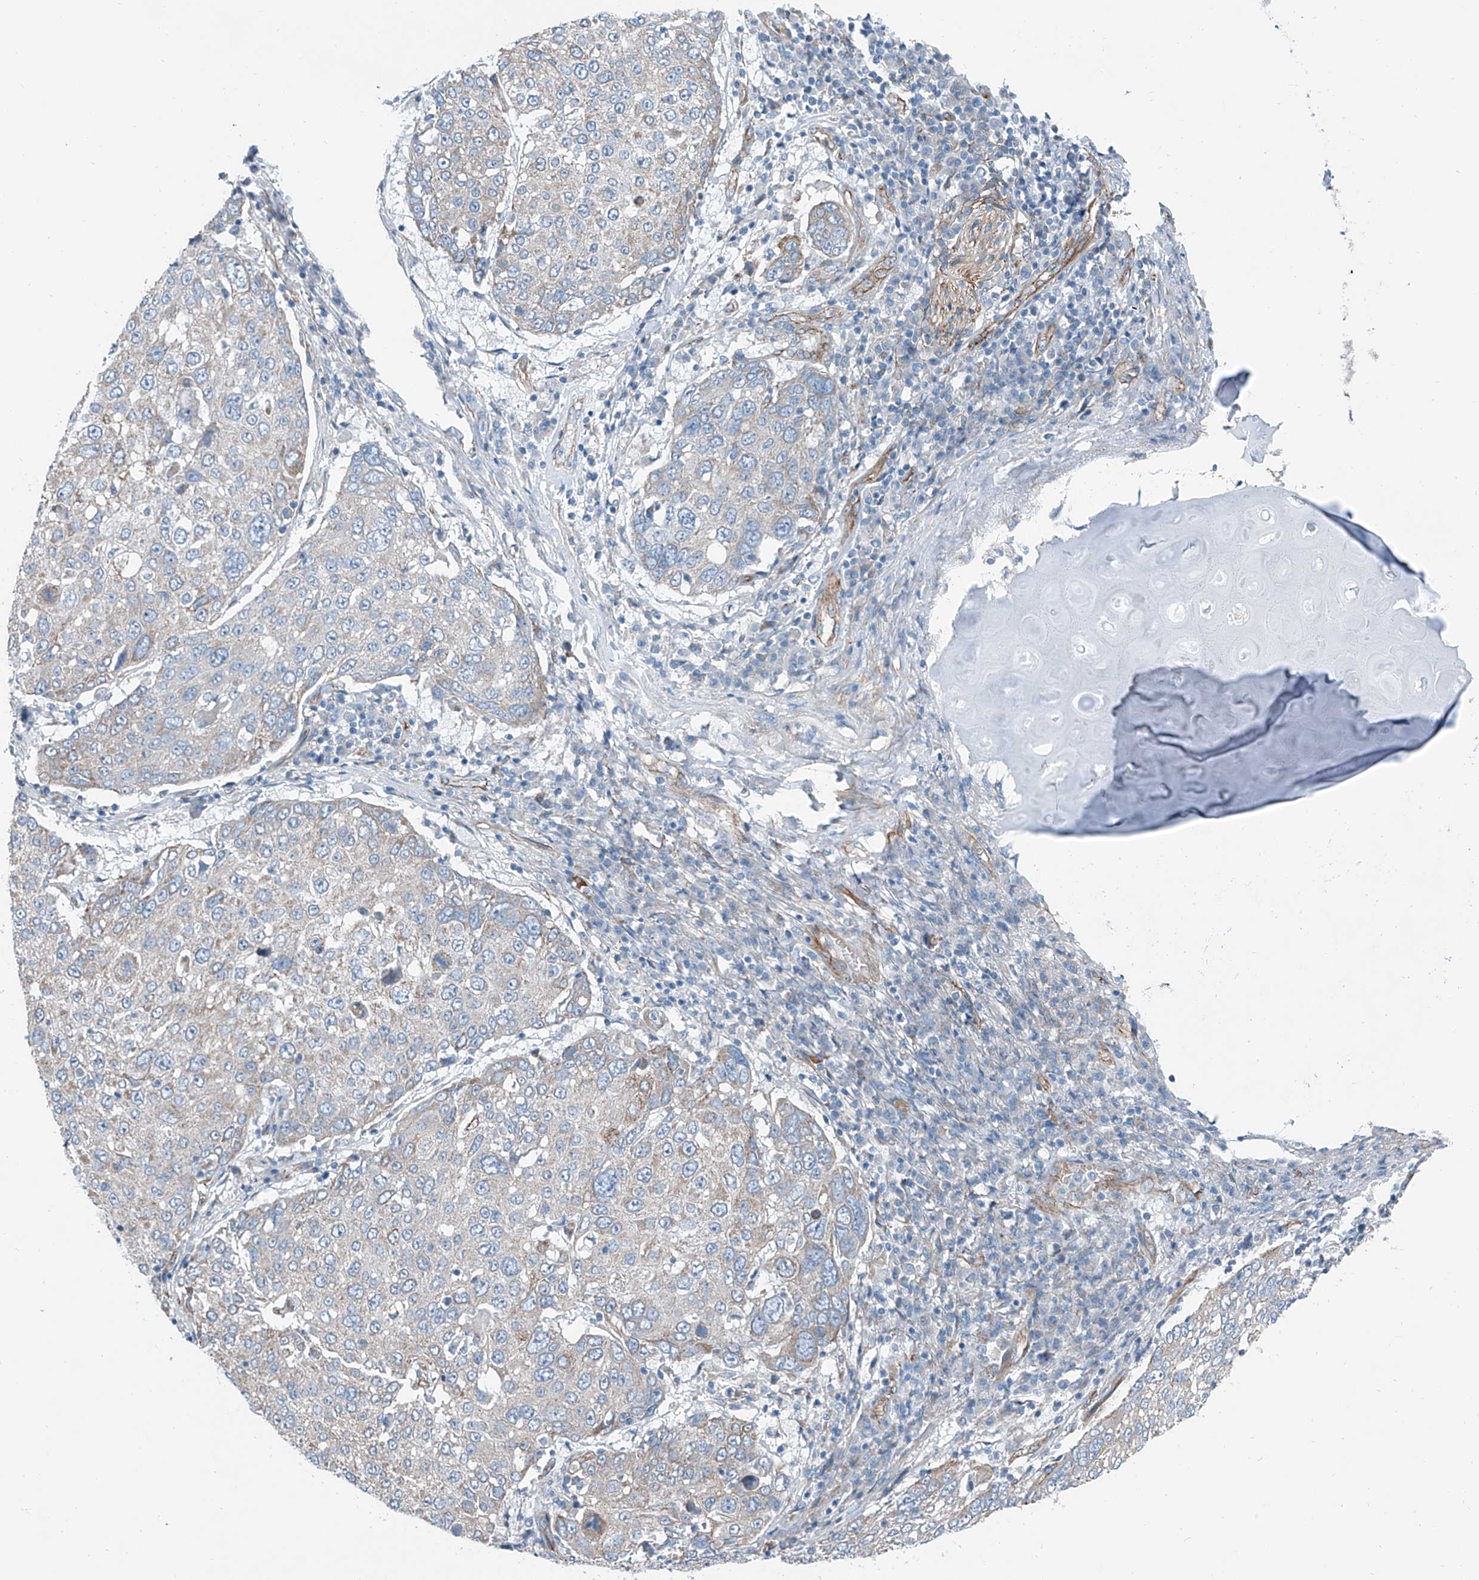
{"staining": {"intensity": "negative", "quantity": "none", "location": "none"}, "tissue": "lung cancer", "cell_type": "Tumor cells", "image_type": "cancer", "snomed": [{"axis": "morphology", "description": "Squamous cell carcinoma, NOS"}, {"axis": "topography", "description": "Lung"}], "caption": "High power microscopy image of an IHC micrograph of lung cancer (squamous cell carcinoma), revealing no significant staining in tumor cells.", "gene": "THEMIS2", "patient": {"sex": "male", "age": 65}}